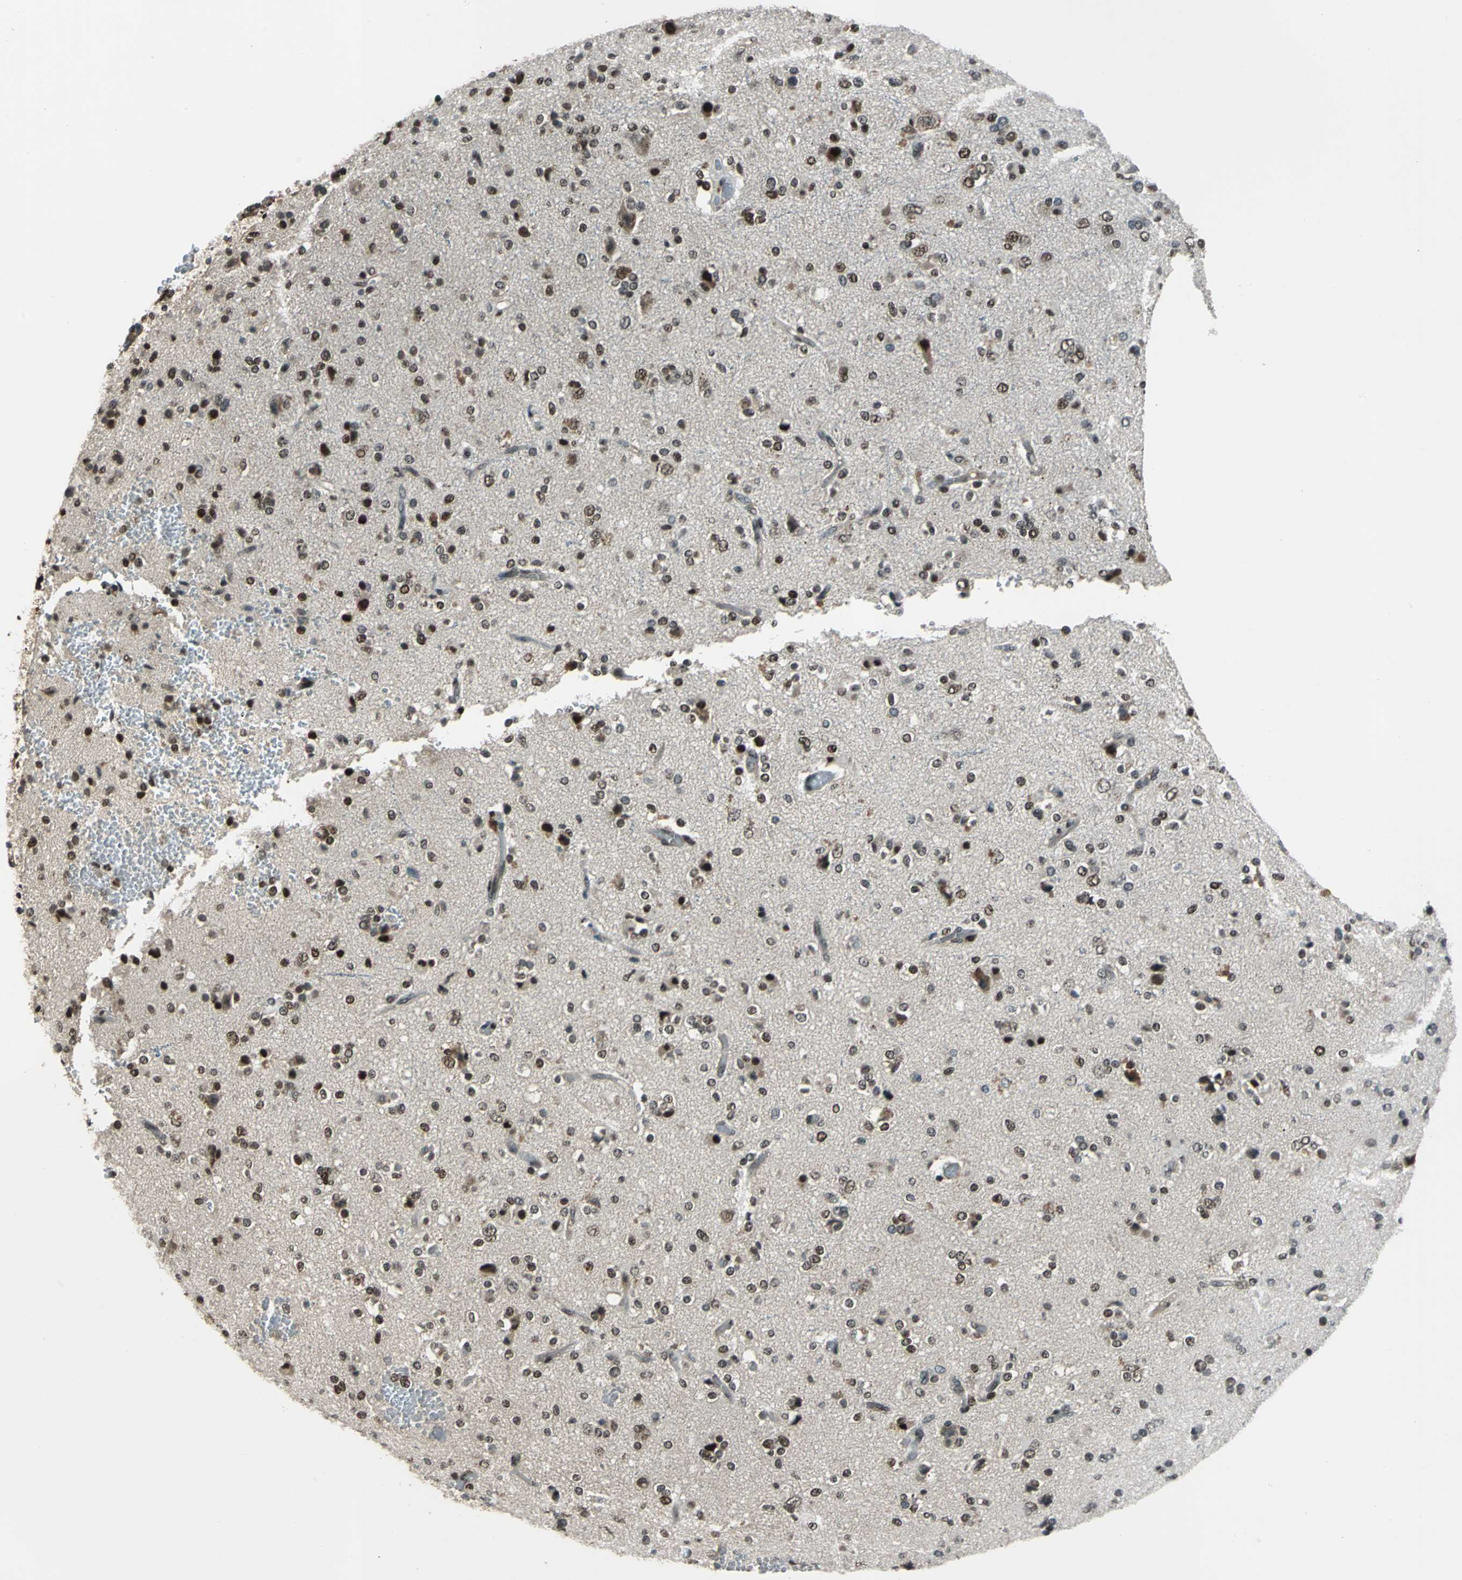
{"staining": {"intensity": "moderate", "quantity": ">75%", "location": "nuclear"}, "tissue": "glioma", "cell_type": "Tumor cells", "image_type": "cancer", "snomed": [{"axis": "morphology", "description": "Glioma, malignant, High grade"}, {"axis": "topography", "description": "Brain"}], "caption": "Human malignant glioma (high-grade) stained with a brown dye exhibits moderate nuclear positive positivity in approximately >75% of tumor cells.", "gene": "NR2C2", "patient": {"sex": "male", "age": 47}}